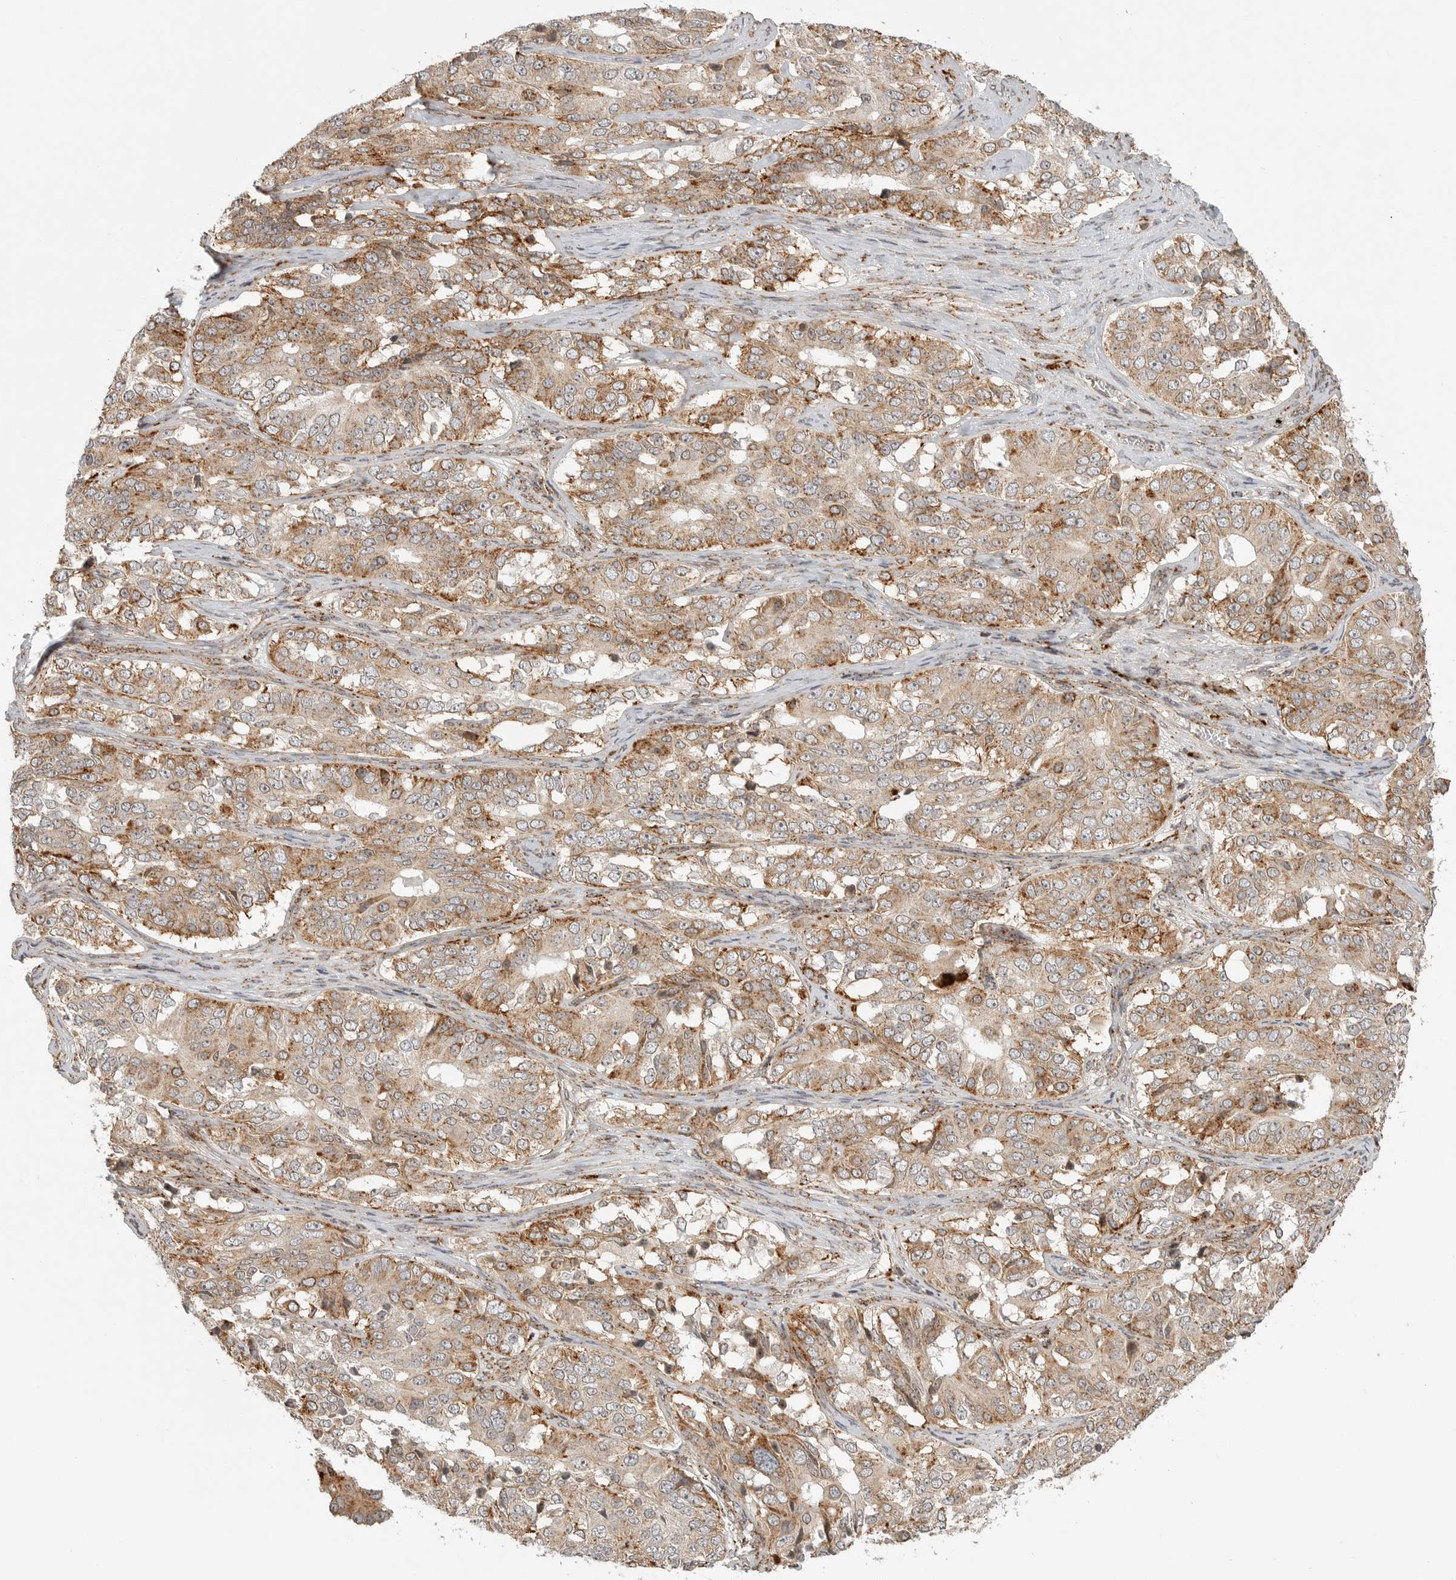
{"staining": {"intensity": "moderate", "quantity": ">75%", "location": "cytoplasmic/membranous"}, "tissue": "ovarian cancer", "cell_type": "Tumor cells", "image_type": "cancer", "snomed": [{"axis": "morphology", "description": "Carcinoma, endometroid"}, {"axis": "topography", "description": "Ovary"}], "caption": "Brown immunohistochemical staining in human ovarian cancer (endometroid carcinoma) demonstrates moderate cytoplasmic/membranous expression in about >75% of tumor cells.", "gene": "IDUA", "patient": {"sex": "female", "age": 51}}